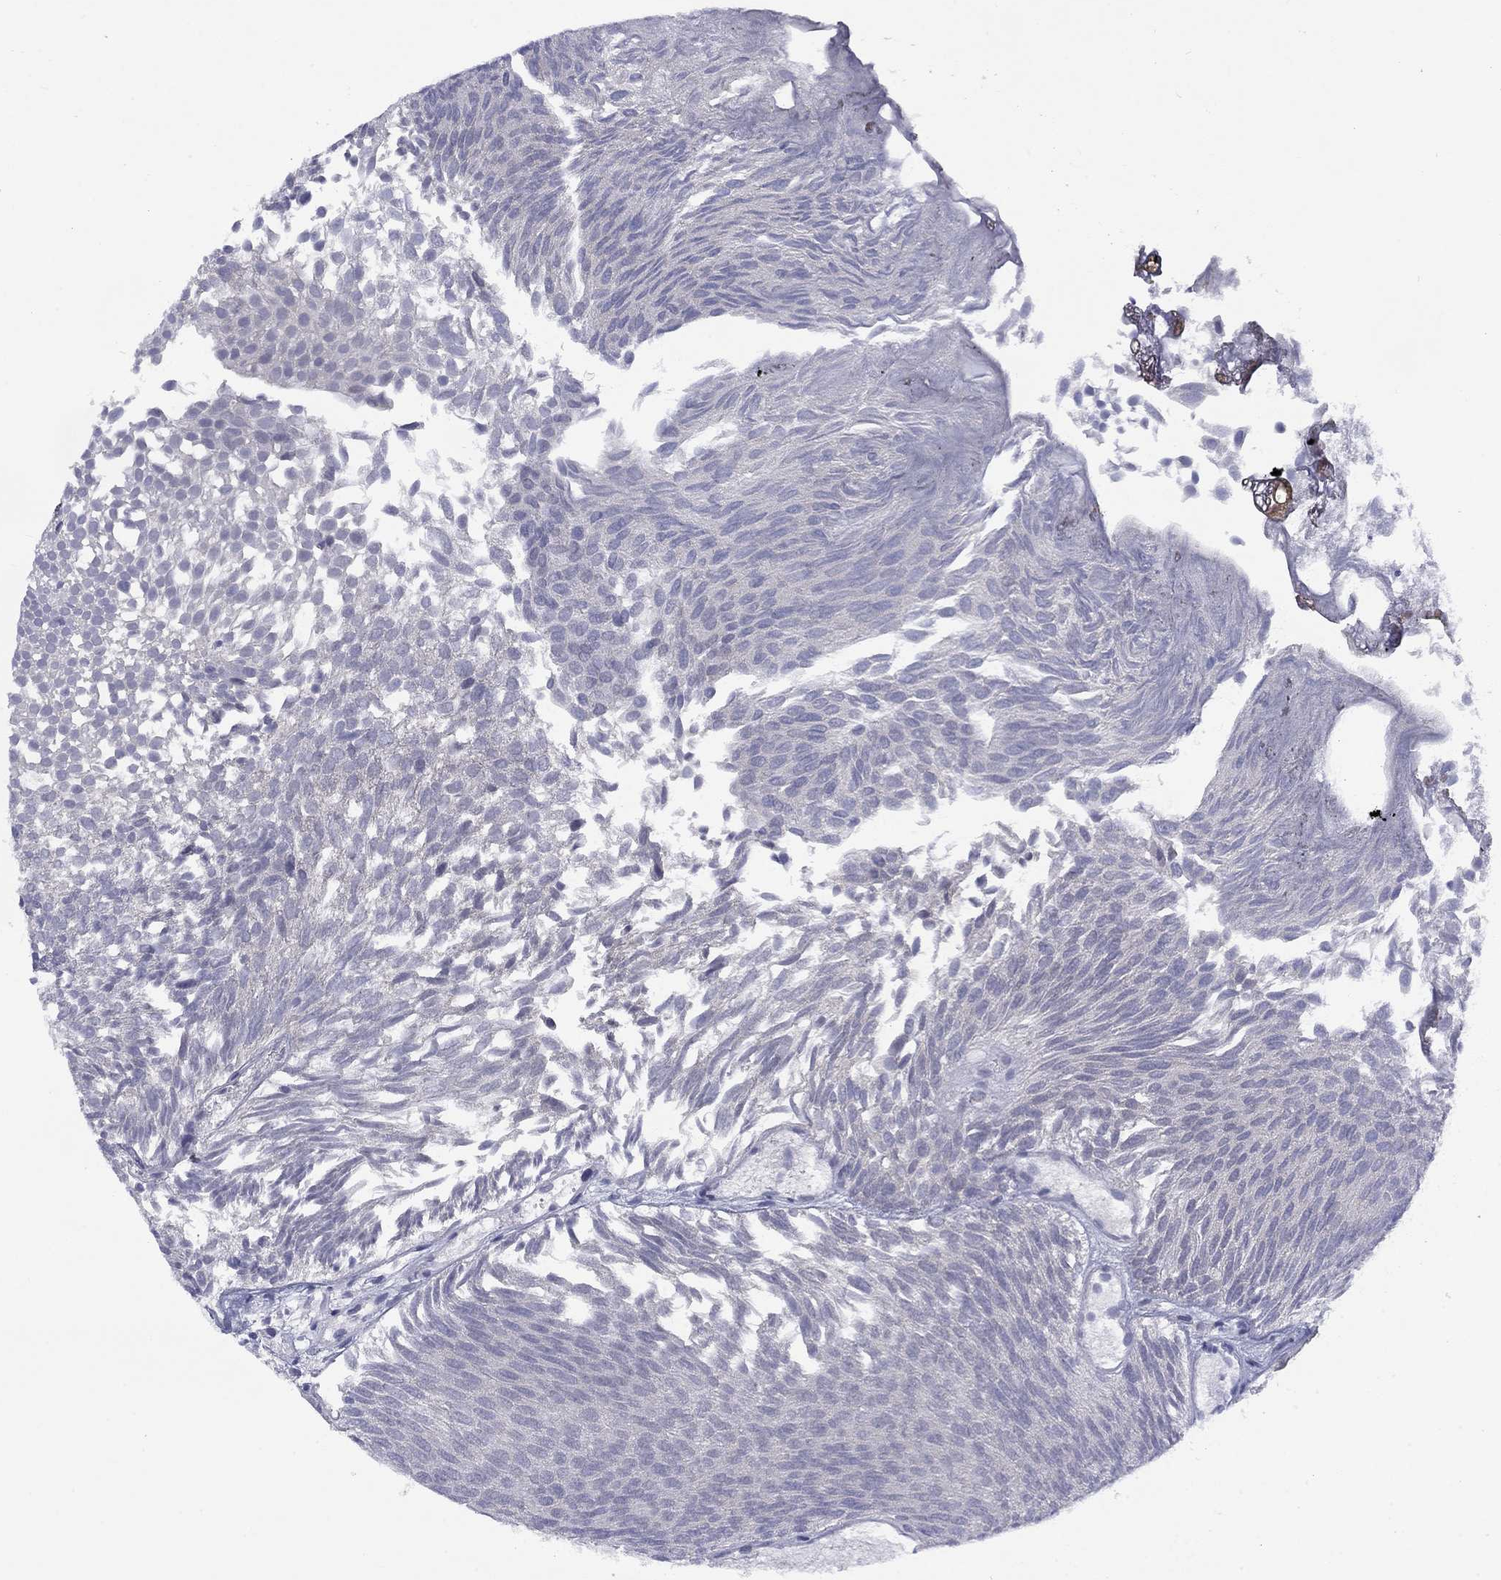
{"staining": {"intensity": "negative", "quantity": "none", "location": "none"}, "tissue": "urothelial cancer", "cell_type": "Tumor cells", "image_type": "cancer", "snomed": [{"axis": "morphology", "description": "Urothelial carcinoma, Low grade"}, {"axis": "topography", "description": "Urinary bladder"}], "caption": "High magnification brightfield microscopy of urothelial cancer stained with DAB (3,3'-diaminobenzidine) (brown) and counterstained with hematoxylin (blue): tumor cells show no significant staining.", "gene": "CACNA1A", "patient": {"sex": "male", "age": 52}}